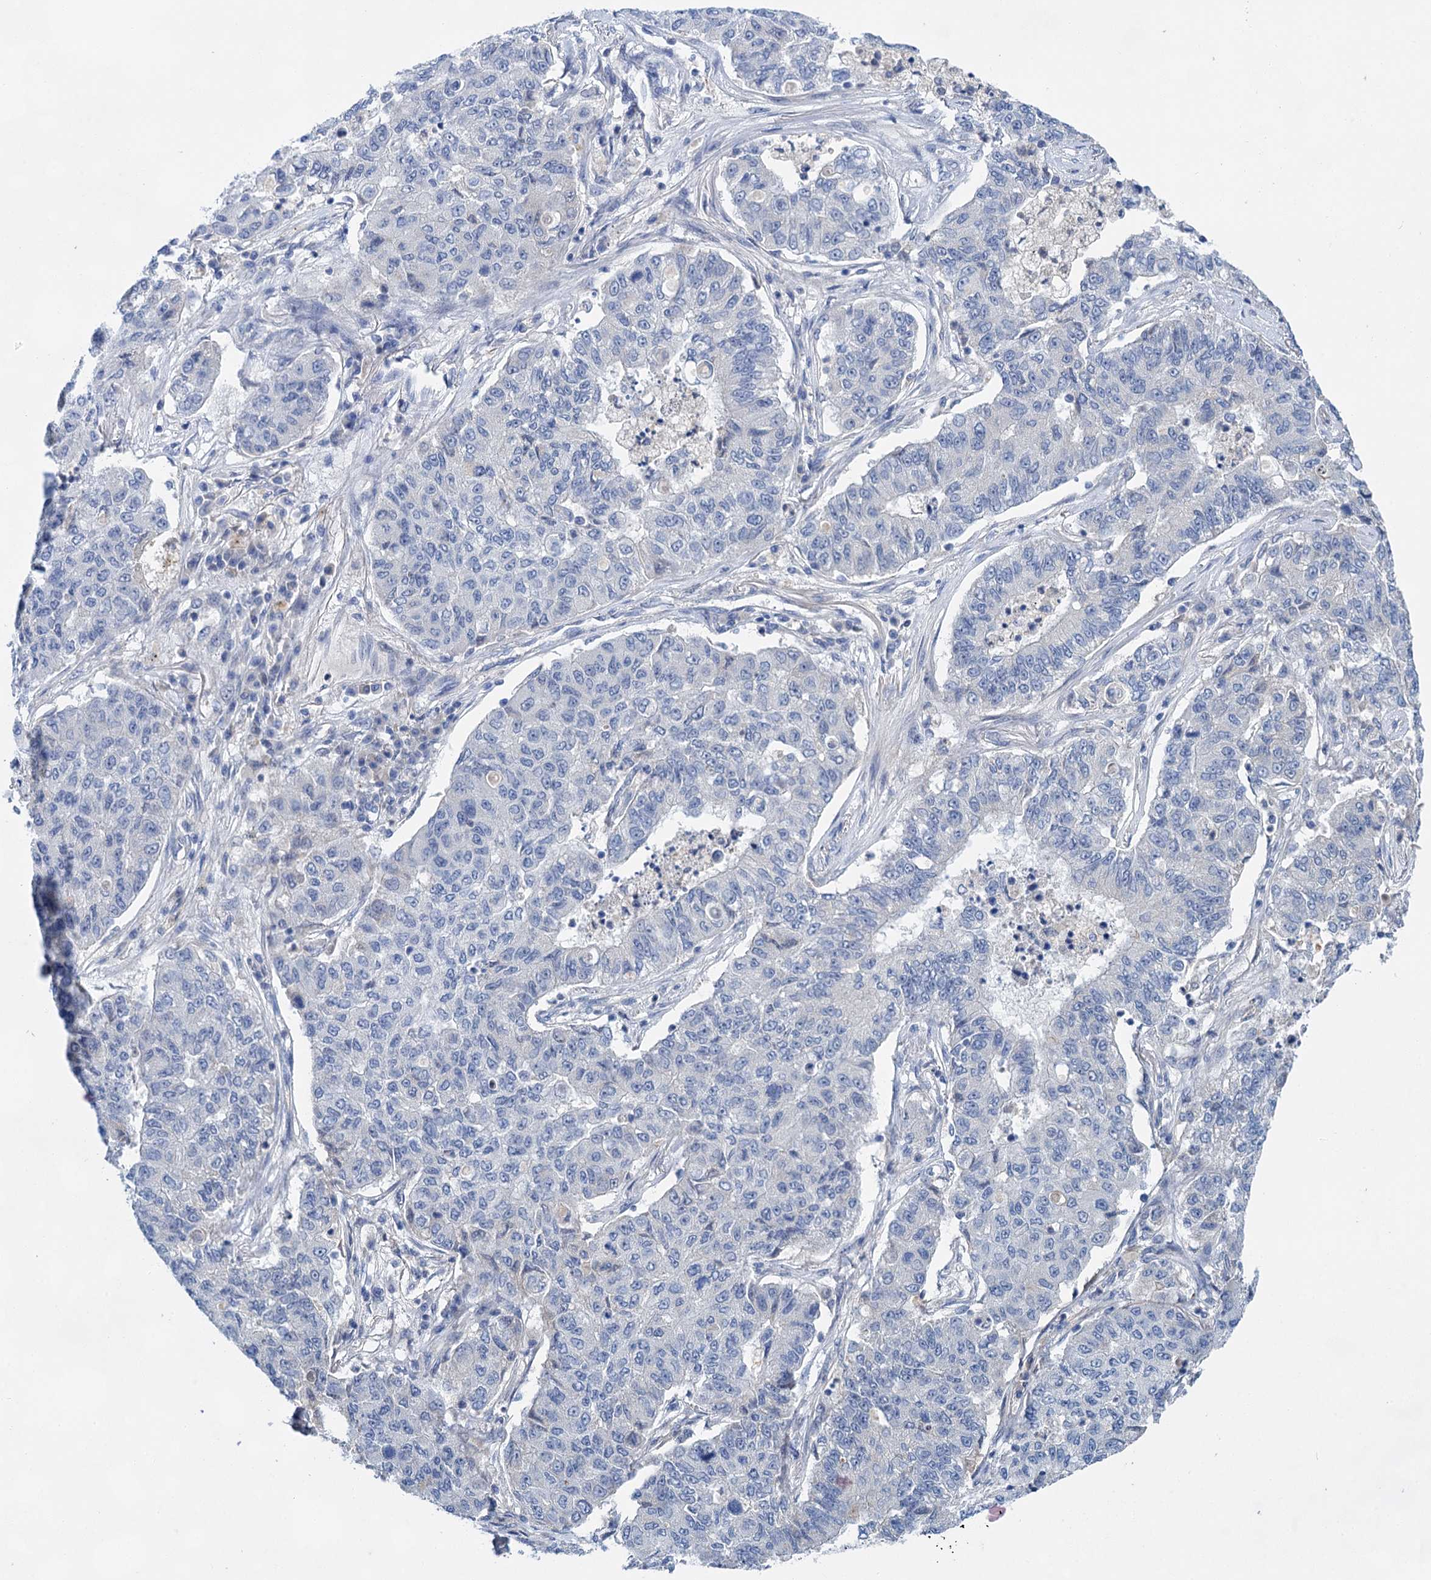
{"staining": {"intensity": "negative", "quantity": "none", "location": "none"}, "tissue": "lung cancer", "cell_type": "Tumor cells", "image_type": "cancer", "snomed": [{"axis": "morphology", "description": "Squamous cell carcinoma, NOS"}, {"axis": "topography", "description": "Lung"}], "caption": "This photomicrograph is of lung squamous cell carcinoma stained with IHC to label a protein in brown with the nuclei are counter-stained blue. There is no expression in tumor cells.", "gene": "MORN3", "patient": {"sex": "male", "age": 74}}